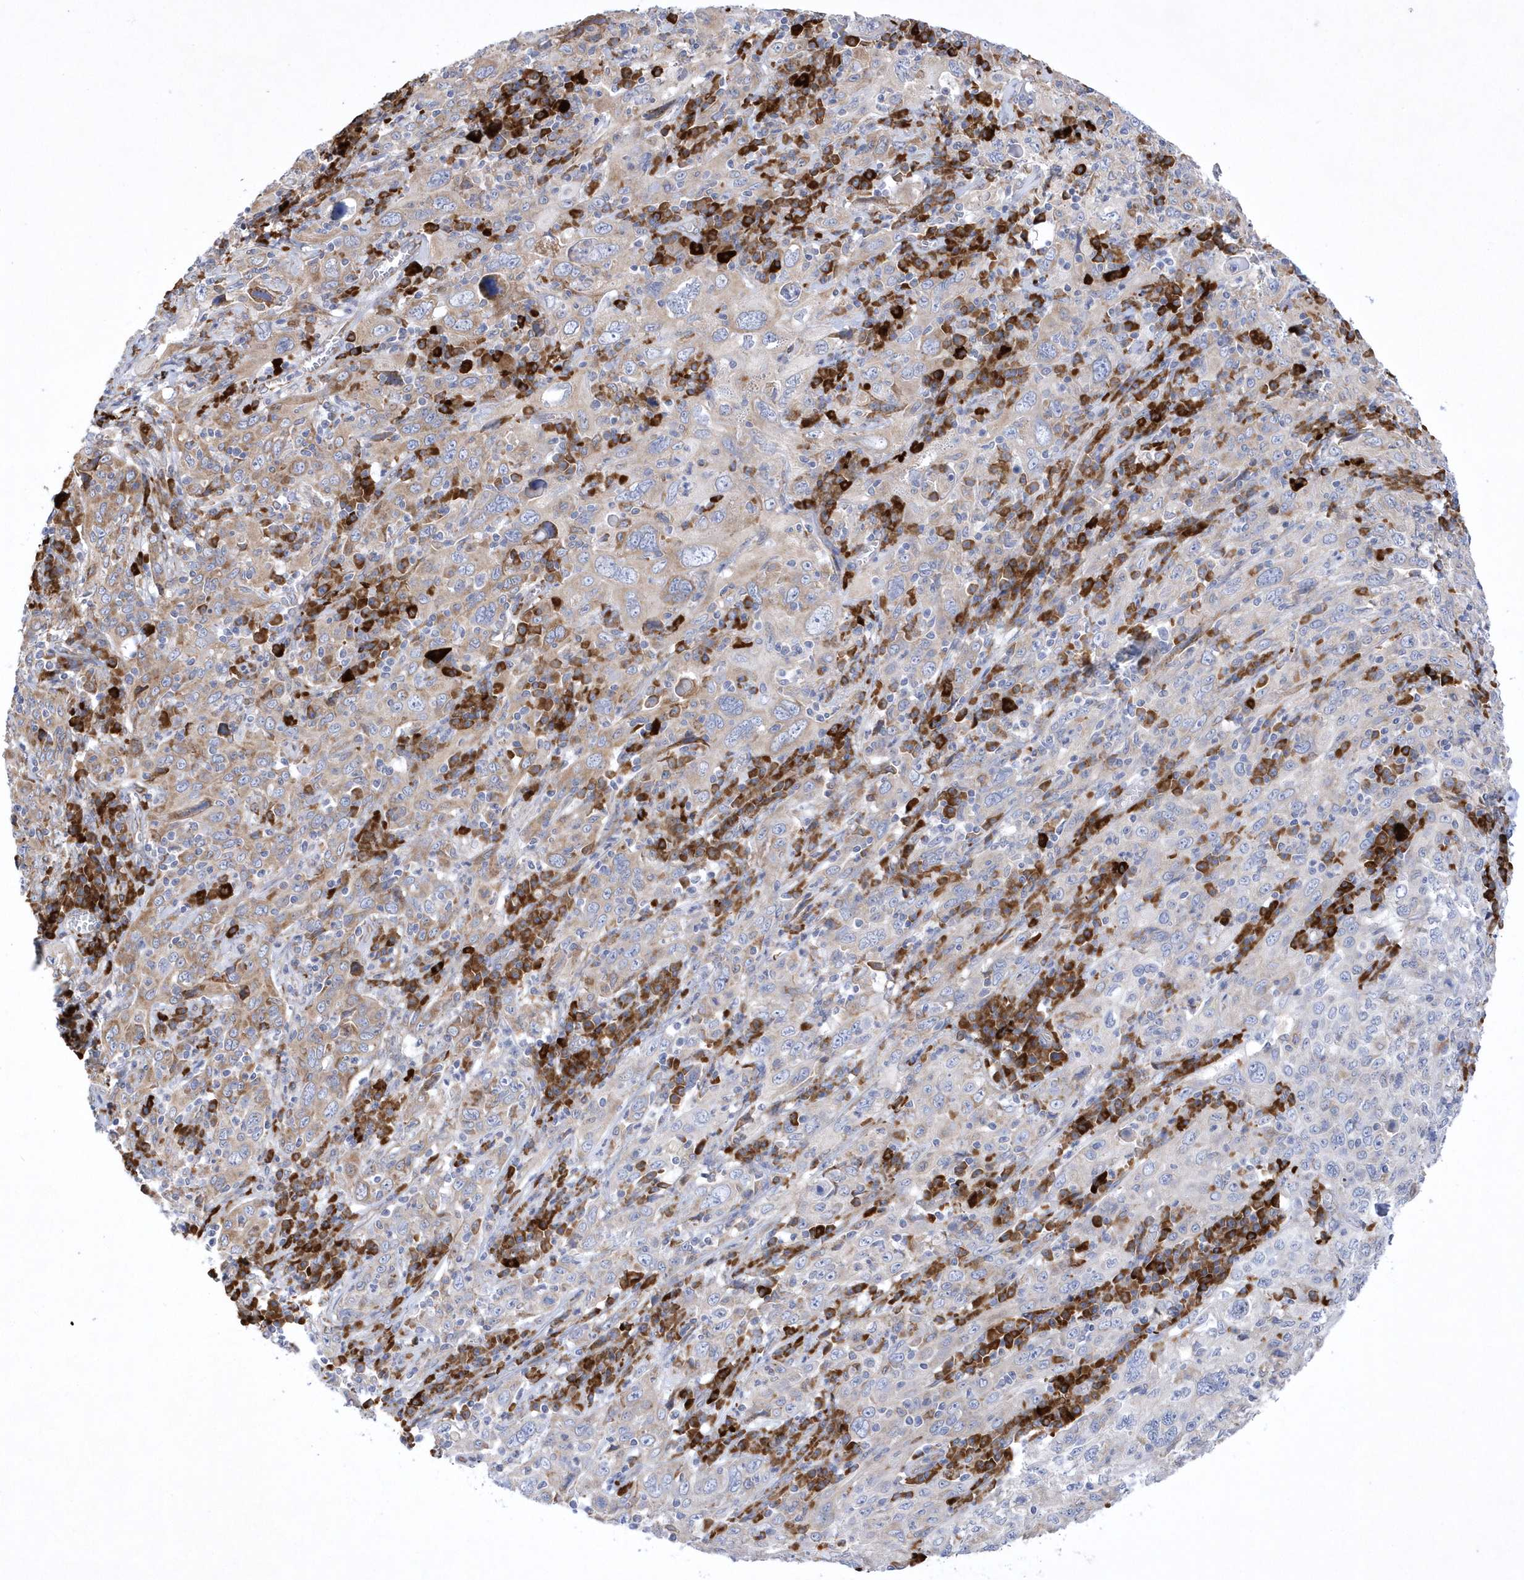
{"staining": {"intensity": "moderate", "quantity": "<25%", "location": "cytoplasmic/membranous"}, "tissue": "cervical cancer", "cell_type": "Tumor cells", "image_type": "cancer", "snomed": [{"axis": "morphology", "description": "Squamous cell carcinoma, NOS"}, {"axis": "topography", "description": "Cervix"}], "caption": "Protein expression analysis of human squamous cell carcinoma (cervical) reveals moderate cytoplasmic/membranous staining in about <25% of tumor cells.", "gene": "MED31", "patient": {"sex": "female", "age": 46}}